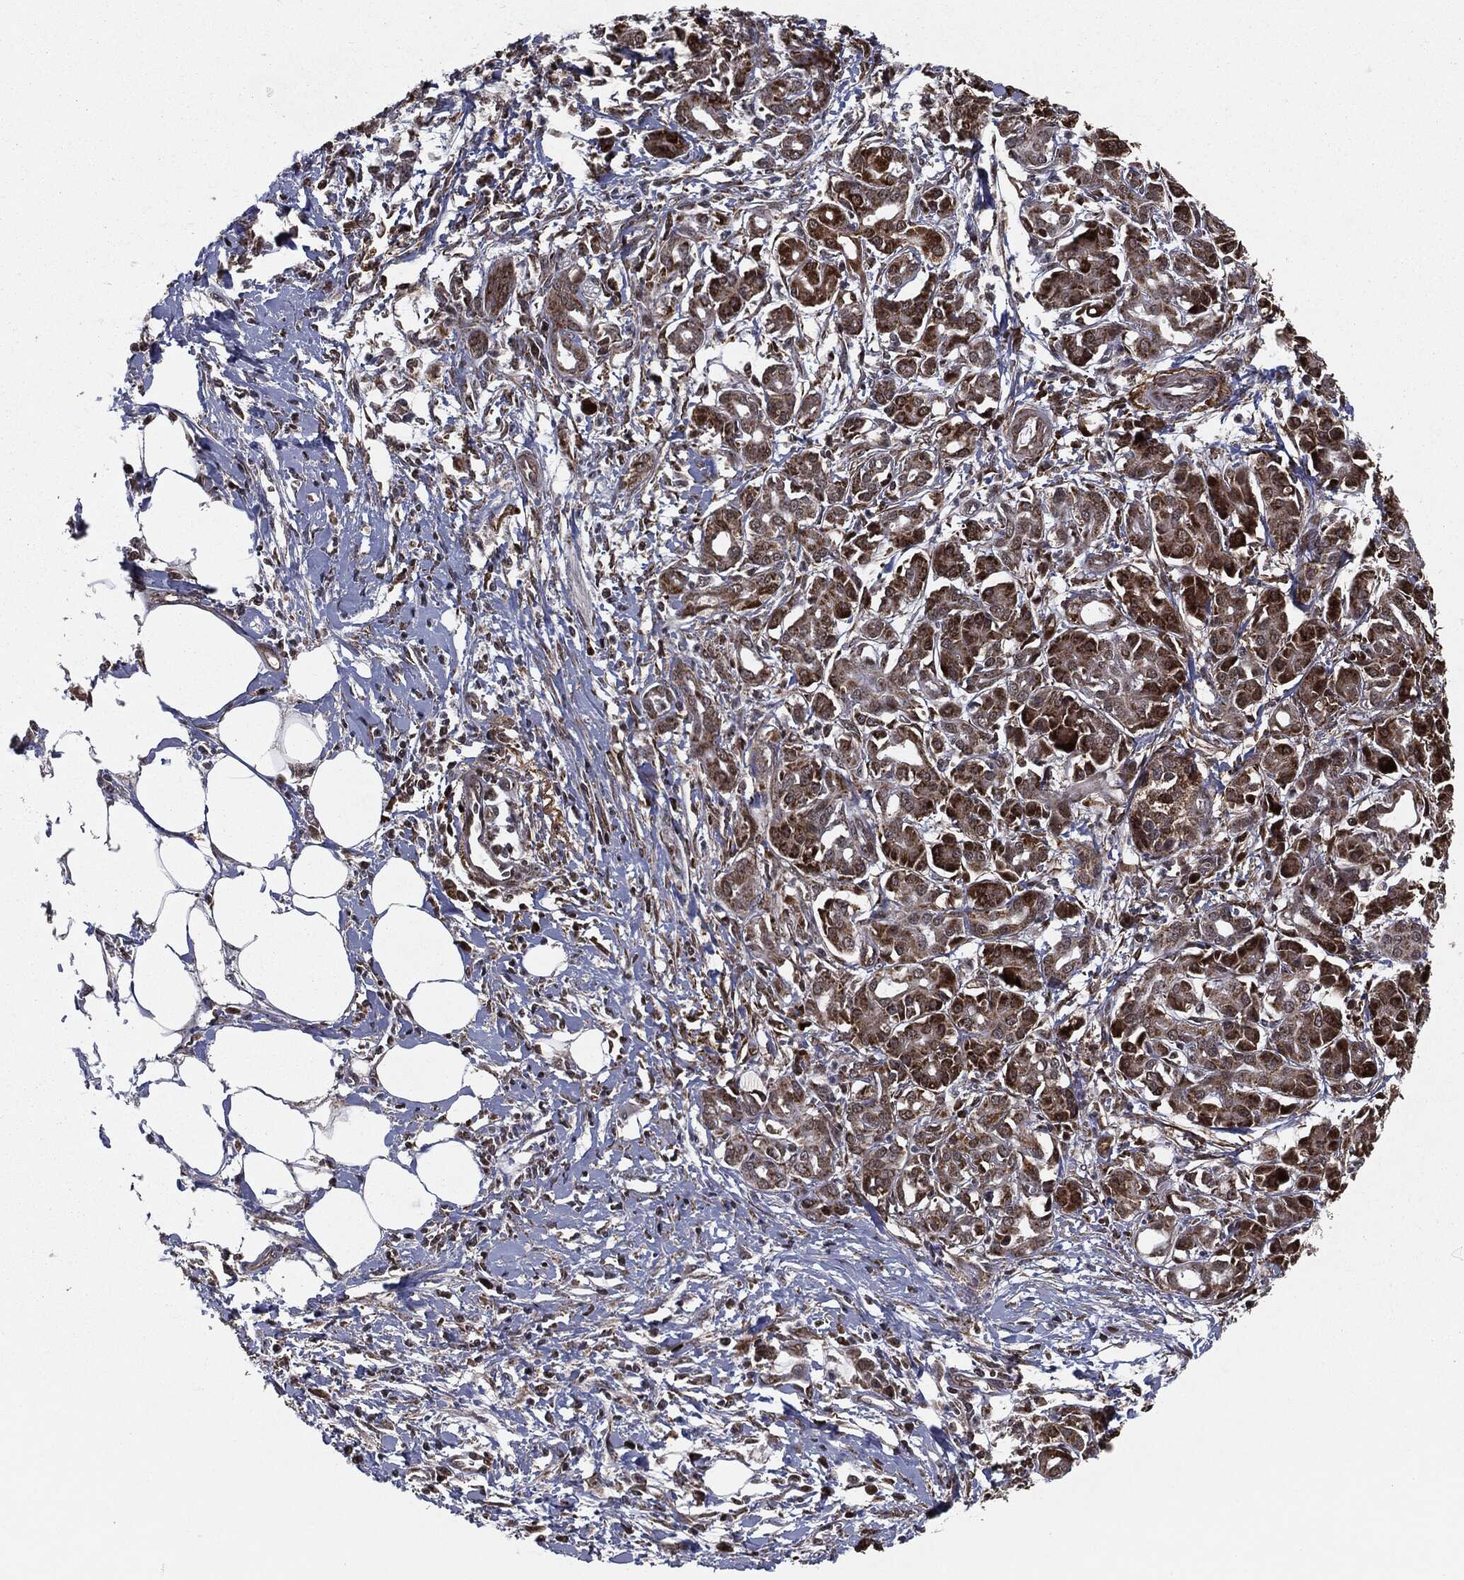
{"staining": {"intensity": "strong", "quantity": "25%-75%", "location": "cytoplasmic/membranous"}, "tissue": "pancreatic cancer", "cell_type": "Tumor cells", "image_type": "cancer", "snomed": [{"axis": "morphology", "description": "Adenocarcinoma, NOS"}, {"axis": "topography", "description": "Pancreas"}], "caption": "Pancreatic cancer stained for a protein (brown) displays strong cytoplasmic/membranous positive positivity in approximately 25%-75% of tumor cells.", "gene": "CHCHD2", "patient": {"sex": "male", "age": 72}}